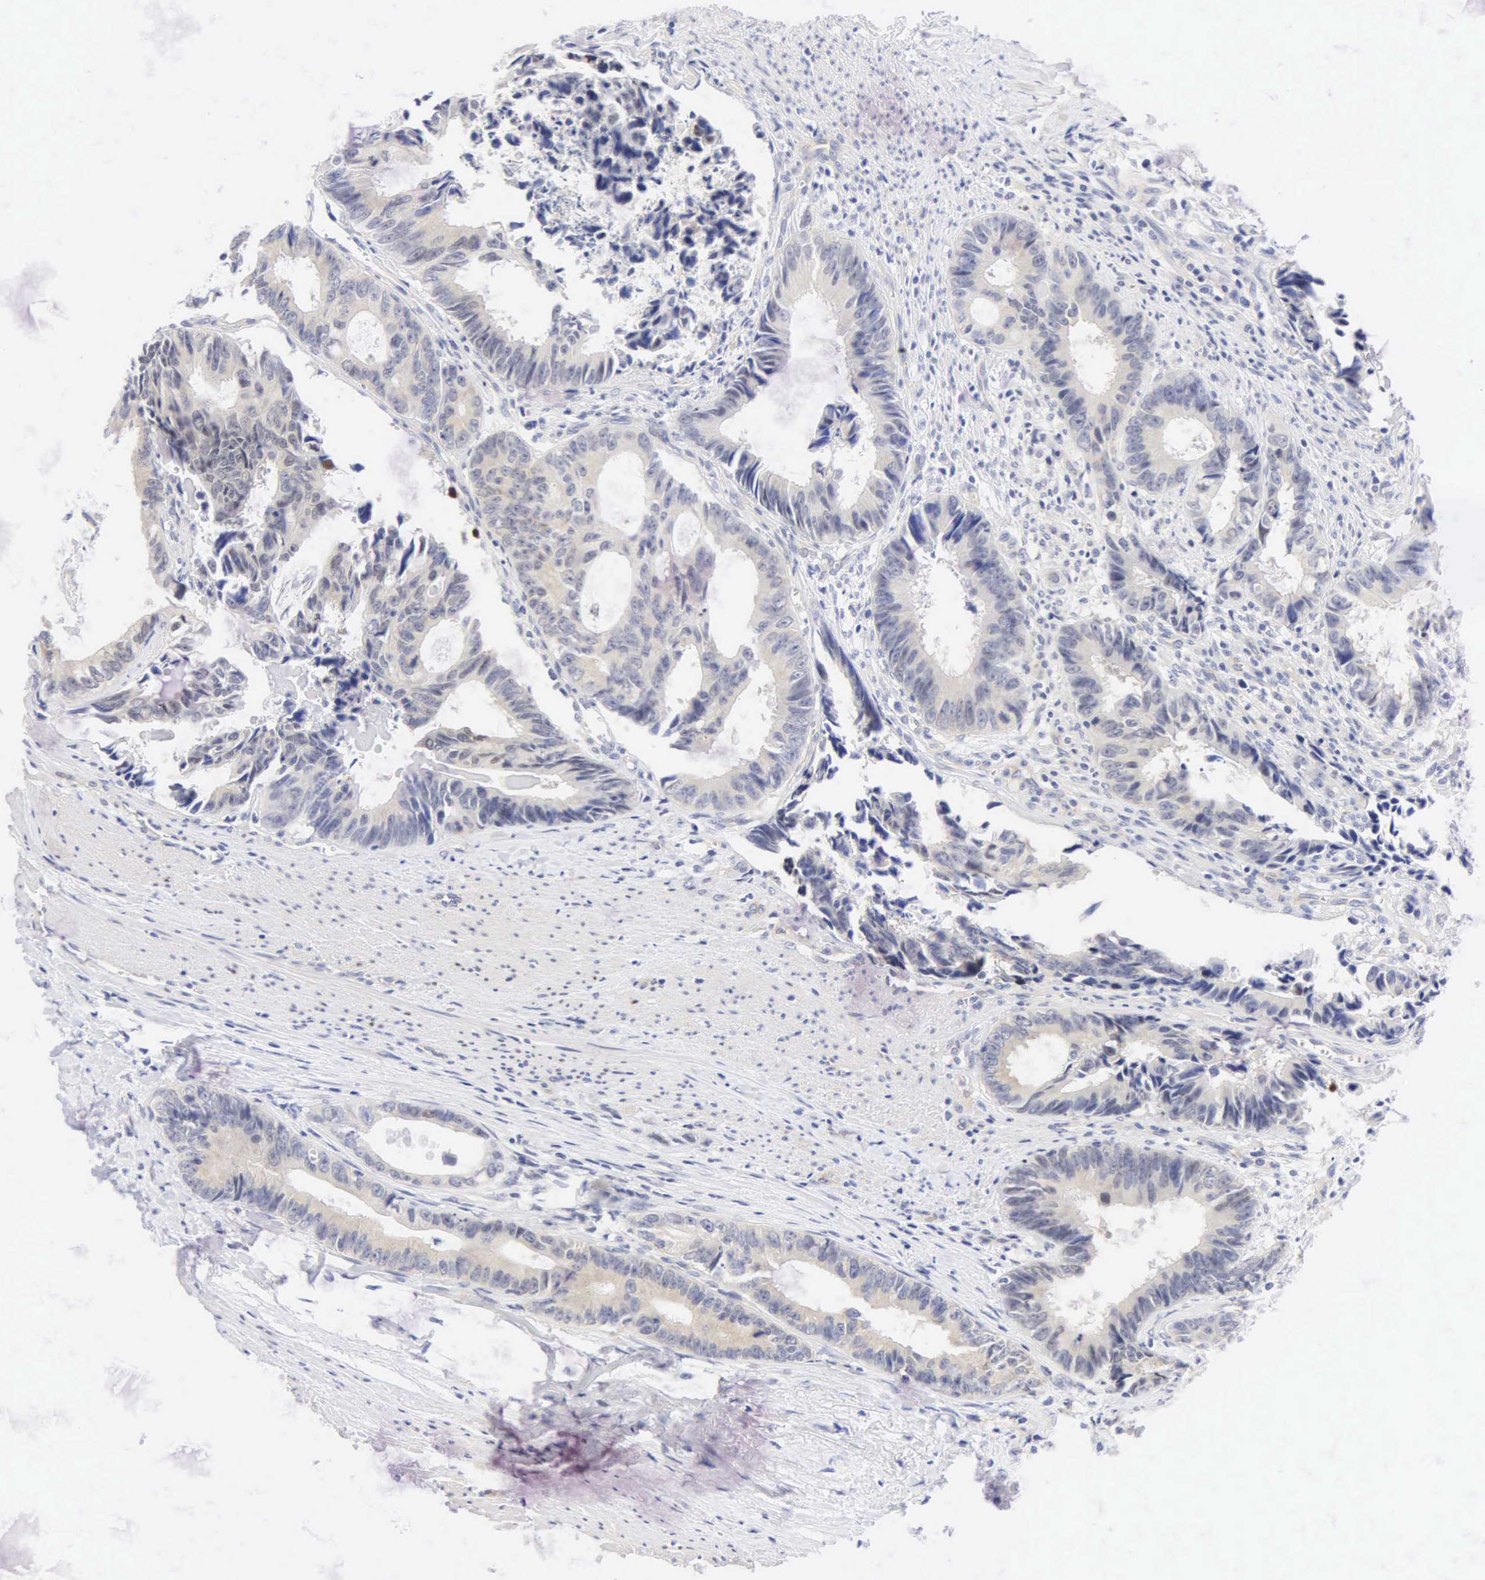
{"staining": {"intensity": "negative", "quantity": "none", "location": "none"}, "tissue": "colorectal cancer", "cell_type": "Tumor cells", "image_type": "cancer", "snomed": [{"axis": "morphology", "description": "Adenocarcinoma, NOS"}, {"axis": "topography", "description": "Rectum"}], "caption": "Tumor cells are negative for protein expression in human colorectal cancer.", "gene": "PGR", "patient": {"sex": "female", "age": 98}}